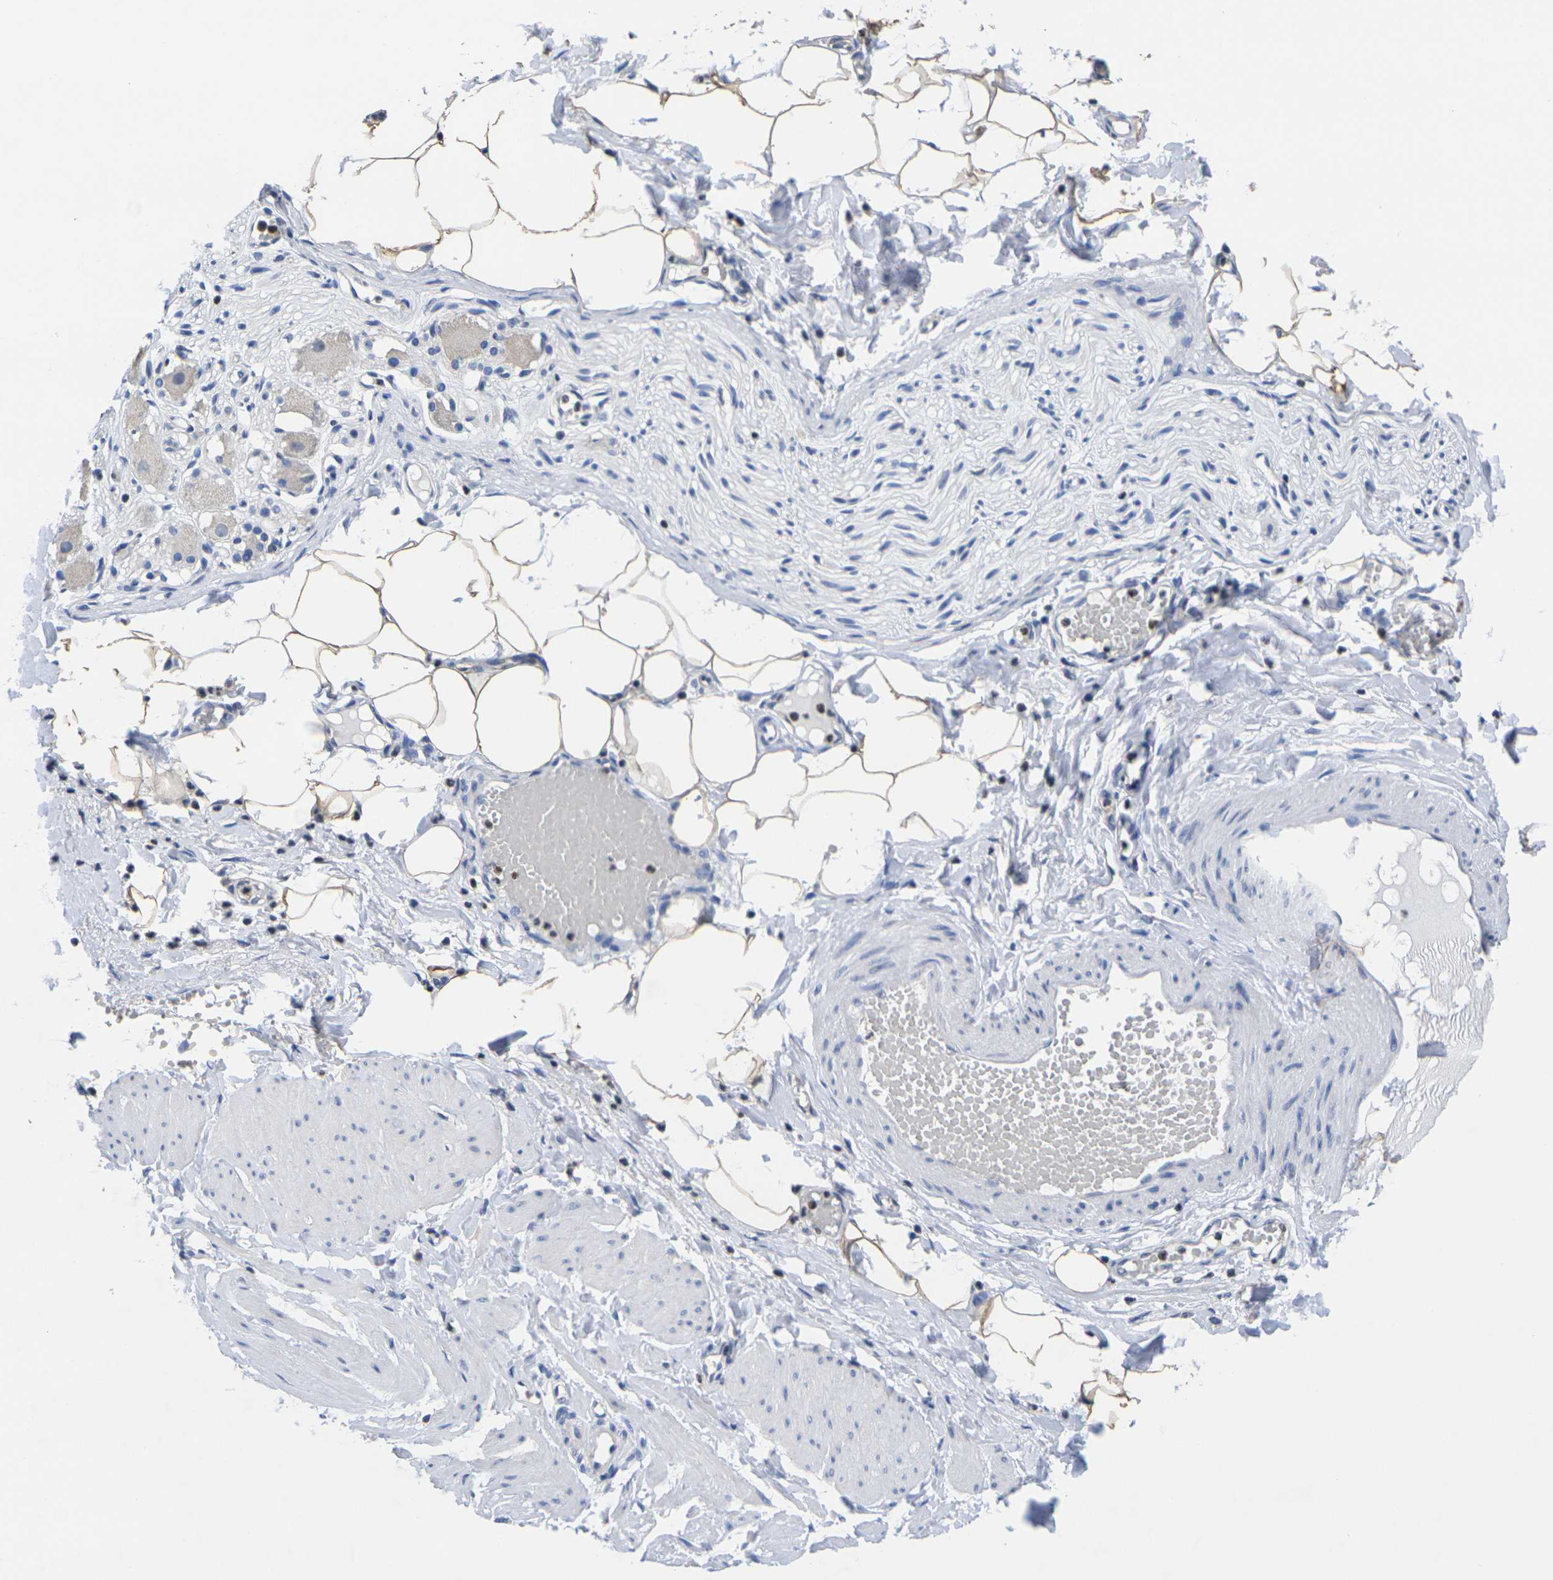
{"staining": {"intensity": "moderate", "quantity": "25%-75%", "location": "cytoplasmic/membranous"}, "tissue": "adipose tissue", "cell_type": "Adipocytes", "image_type": "normal", "snomed": [{"axis": "morphology", "description": "Normal tissue, NOS"}, {"axis": "topography", "description": "Soft tissue"}, {"axis": "topography", "description": "Vascular tissue"}], "caption": "Human adipose tissue stained with a protein marker shows moderate staining in adipocytes.", "gene": "IKZF1", "patient": {"sex": "female", "age": 35}}